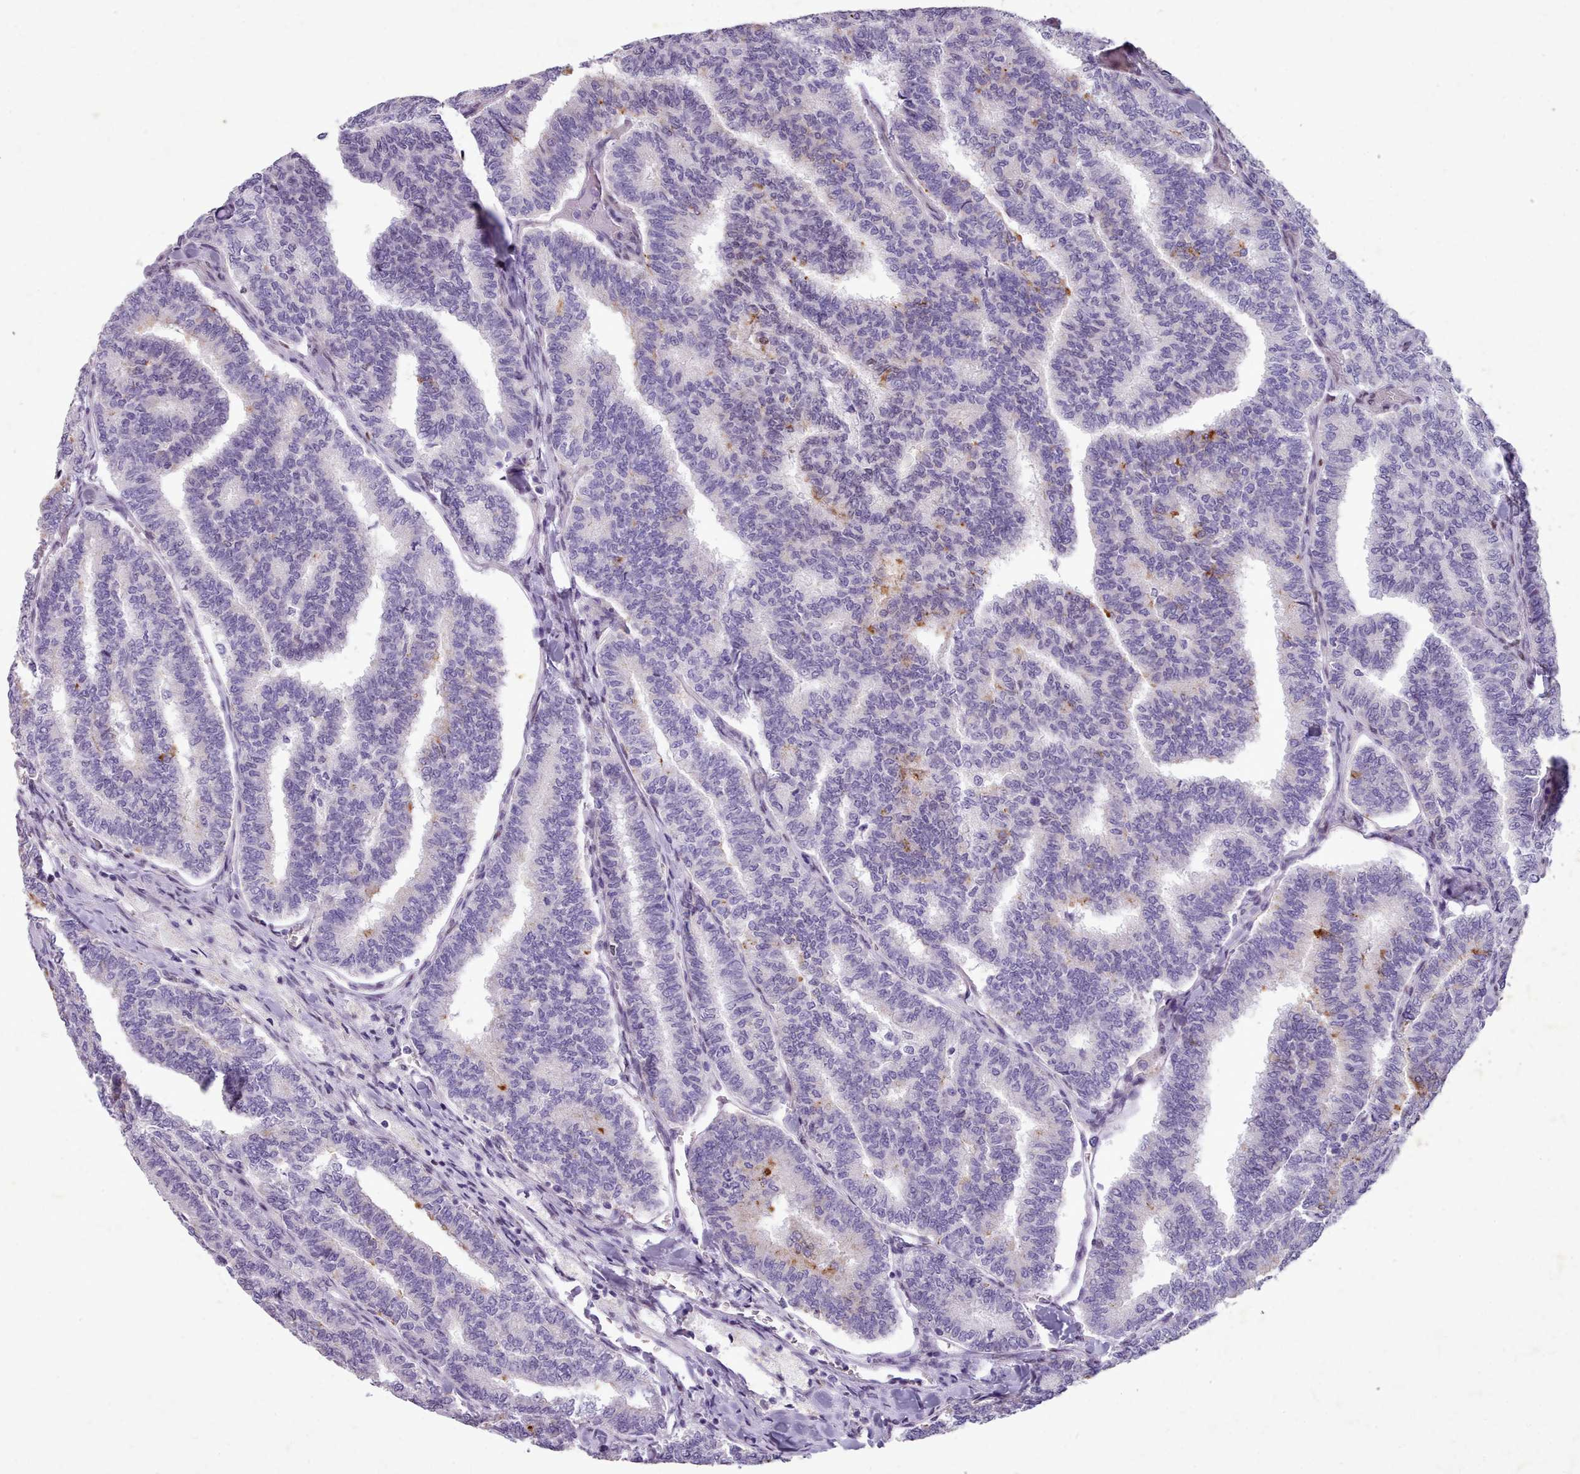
{"staining": {"intensity": "moderate", "quantity": "<25%", "location": "cytoplasmic/membranous"}, "tissue": "thyroid cancer", "cell_type": "Tumor cells", "image_type": "cancer", "snomed": [{"axis": "morphology", "description": "Papillary adenocarcinoma, NOS"}, {"axis": "topography", "description": "Thyroid gland"}], "caption": "An IHC image of neoplastic tissue is shown. Protein staining in brown highlights moderate cytoplasmic/membranous positivity in thyroid cancer within tumor cells. (DAB = brown stain, brightfield microscopy at high magnification).", "gene": "KCNT2", "patient": {"sex": "female", "age": 35}}